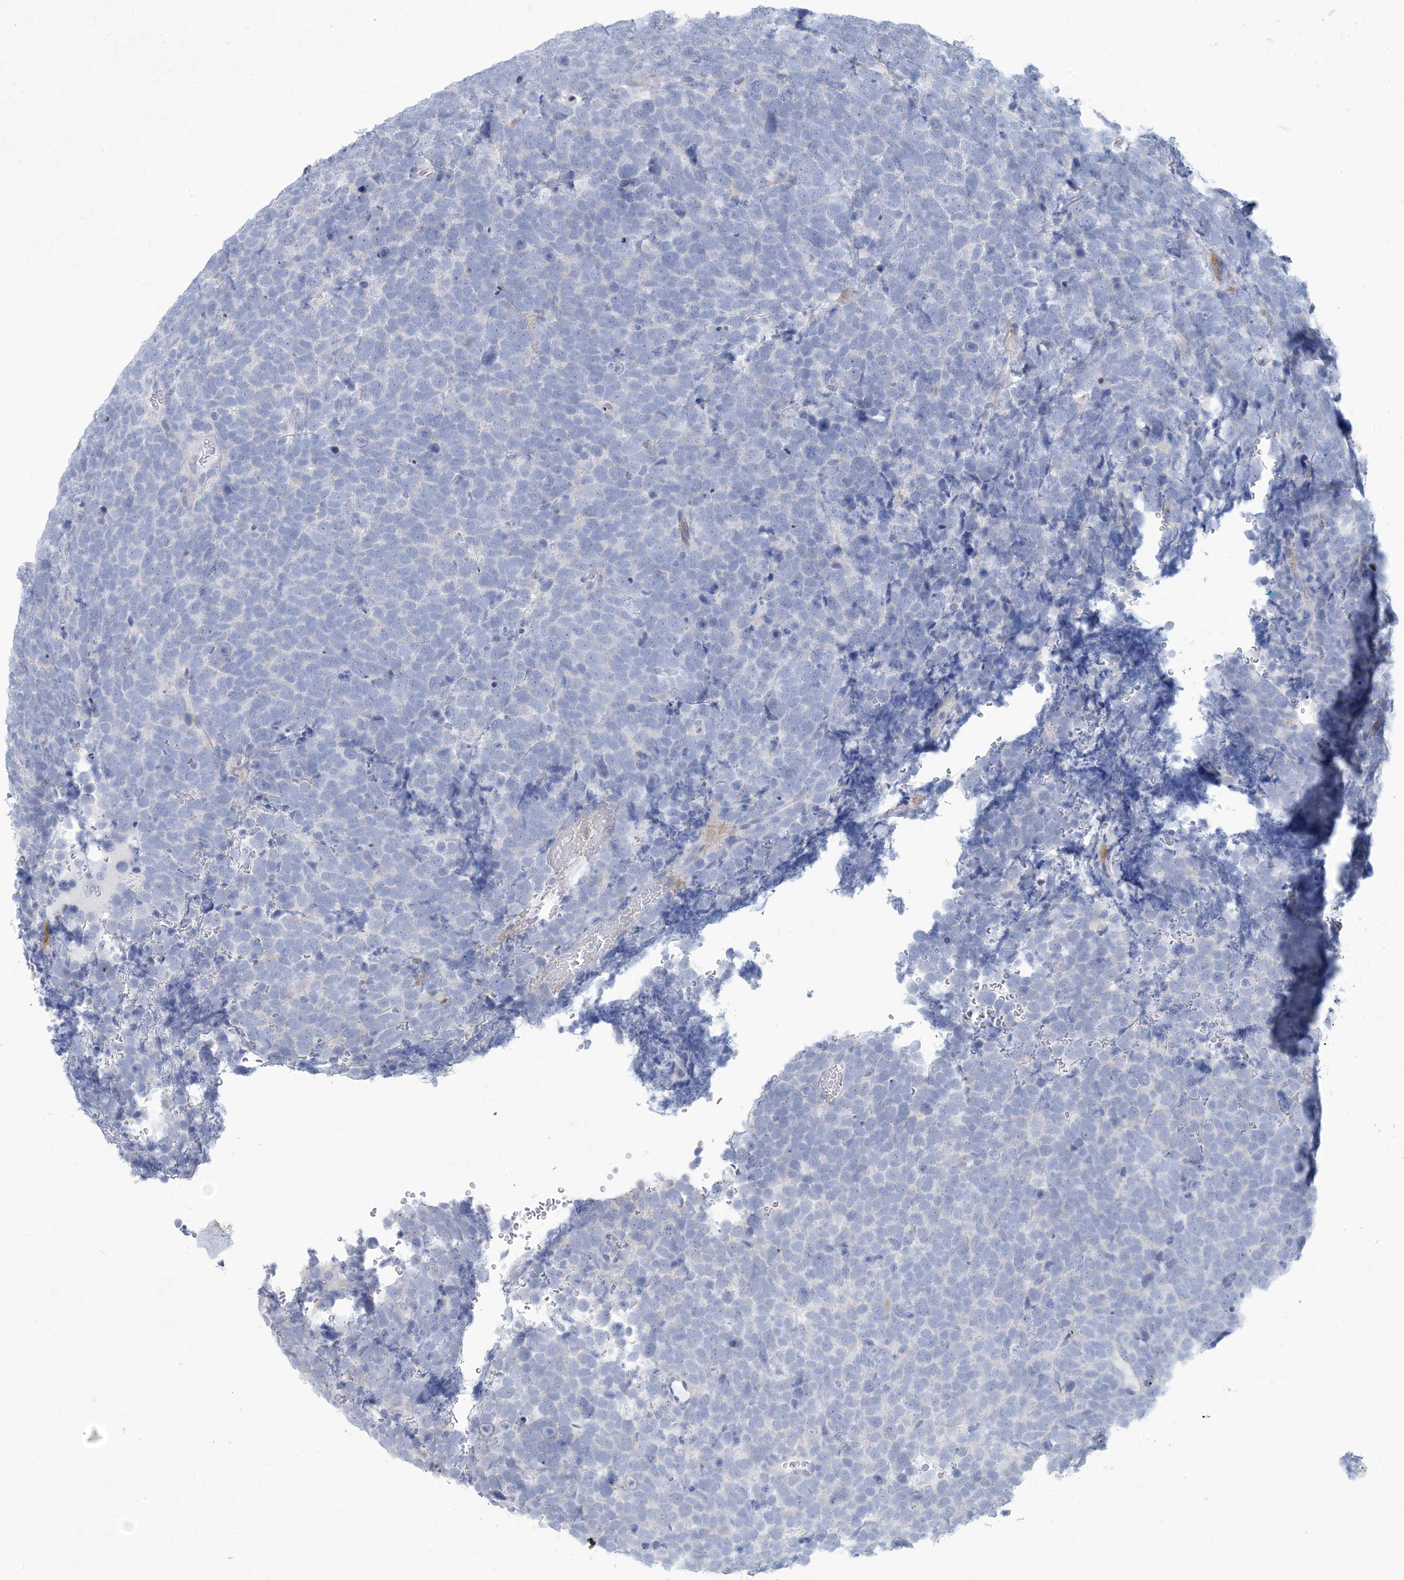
{"staining": {"intensity": "negative", "quantity": "none", "location": "none"}, "tissue": "urothelial cancer", "cell_type": "Tumor cells", "image_type": "cancer", "snomed": [{"axis": "morphology", "description": "Urothelial carcinoma, High grade"}, {"axis": "topography", "description": "Urinary bladder"}], "caption": "The image exhibits no significant staining in tumor cells of urothelial carcinoma (high-grade).", "gene": "MOXD1", "patient": {"sex": "female", "age": 82}}